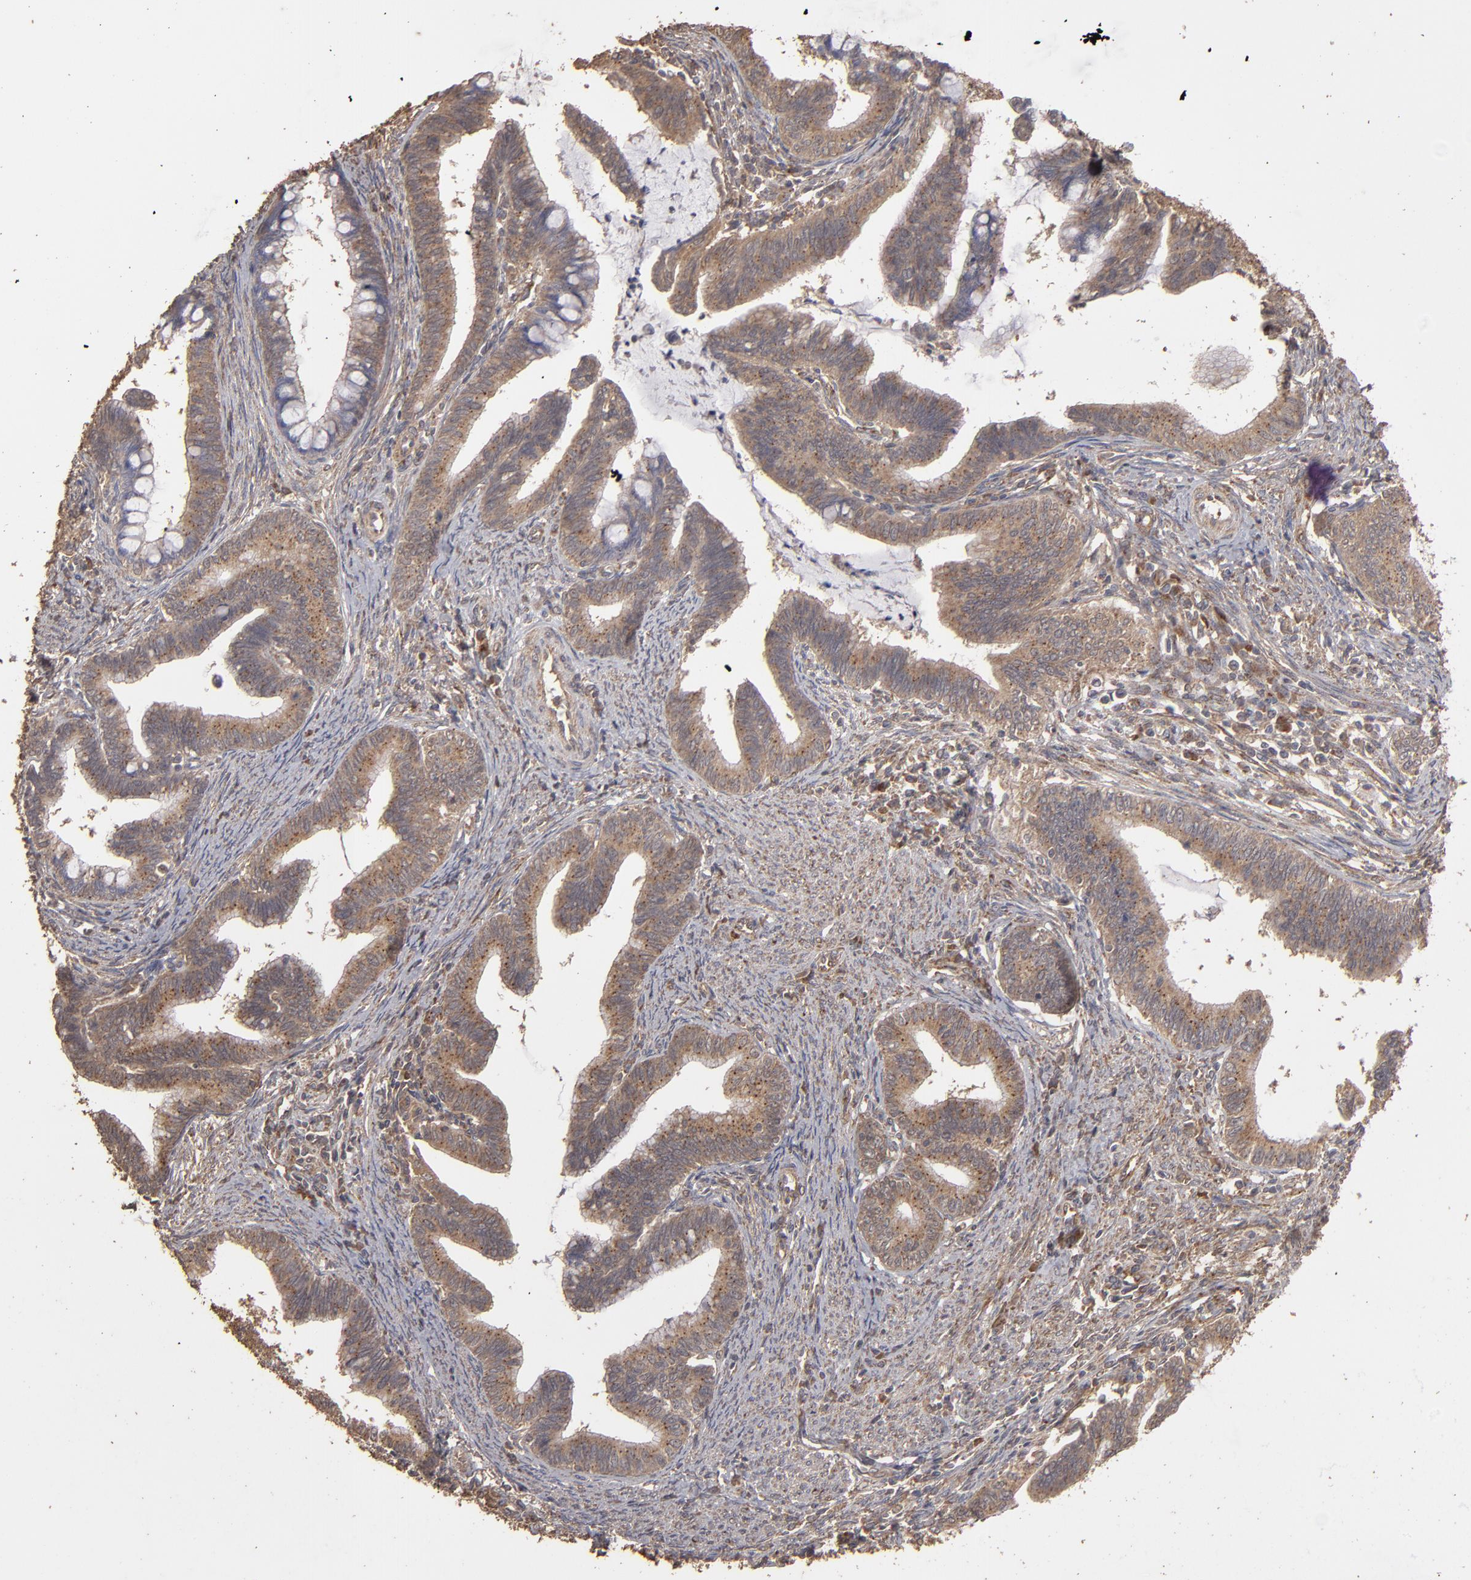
{"staining": {"intensity": "moderate", "quantity": ">75%", "location": "cytoplasmic/membranous"}, "tissue": "cervical cancer", "cell_type": "Tumor cells", "image_type": "cancer", "snomed": [{"axis": "morphology", "description": "Adenocarcinoma, NOS"}, {"axis": "topography", "description": "Cervix"}], "caption": "Immunohistochemistry (IHC) of human cervical adenocarcinoma displays medium levels of moderate cytoplasmic/membranous expression in about >75% of tumor cells.", "gene": "MMP2", "patient": {"sex": "female", "age": 36}}